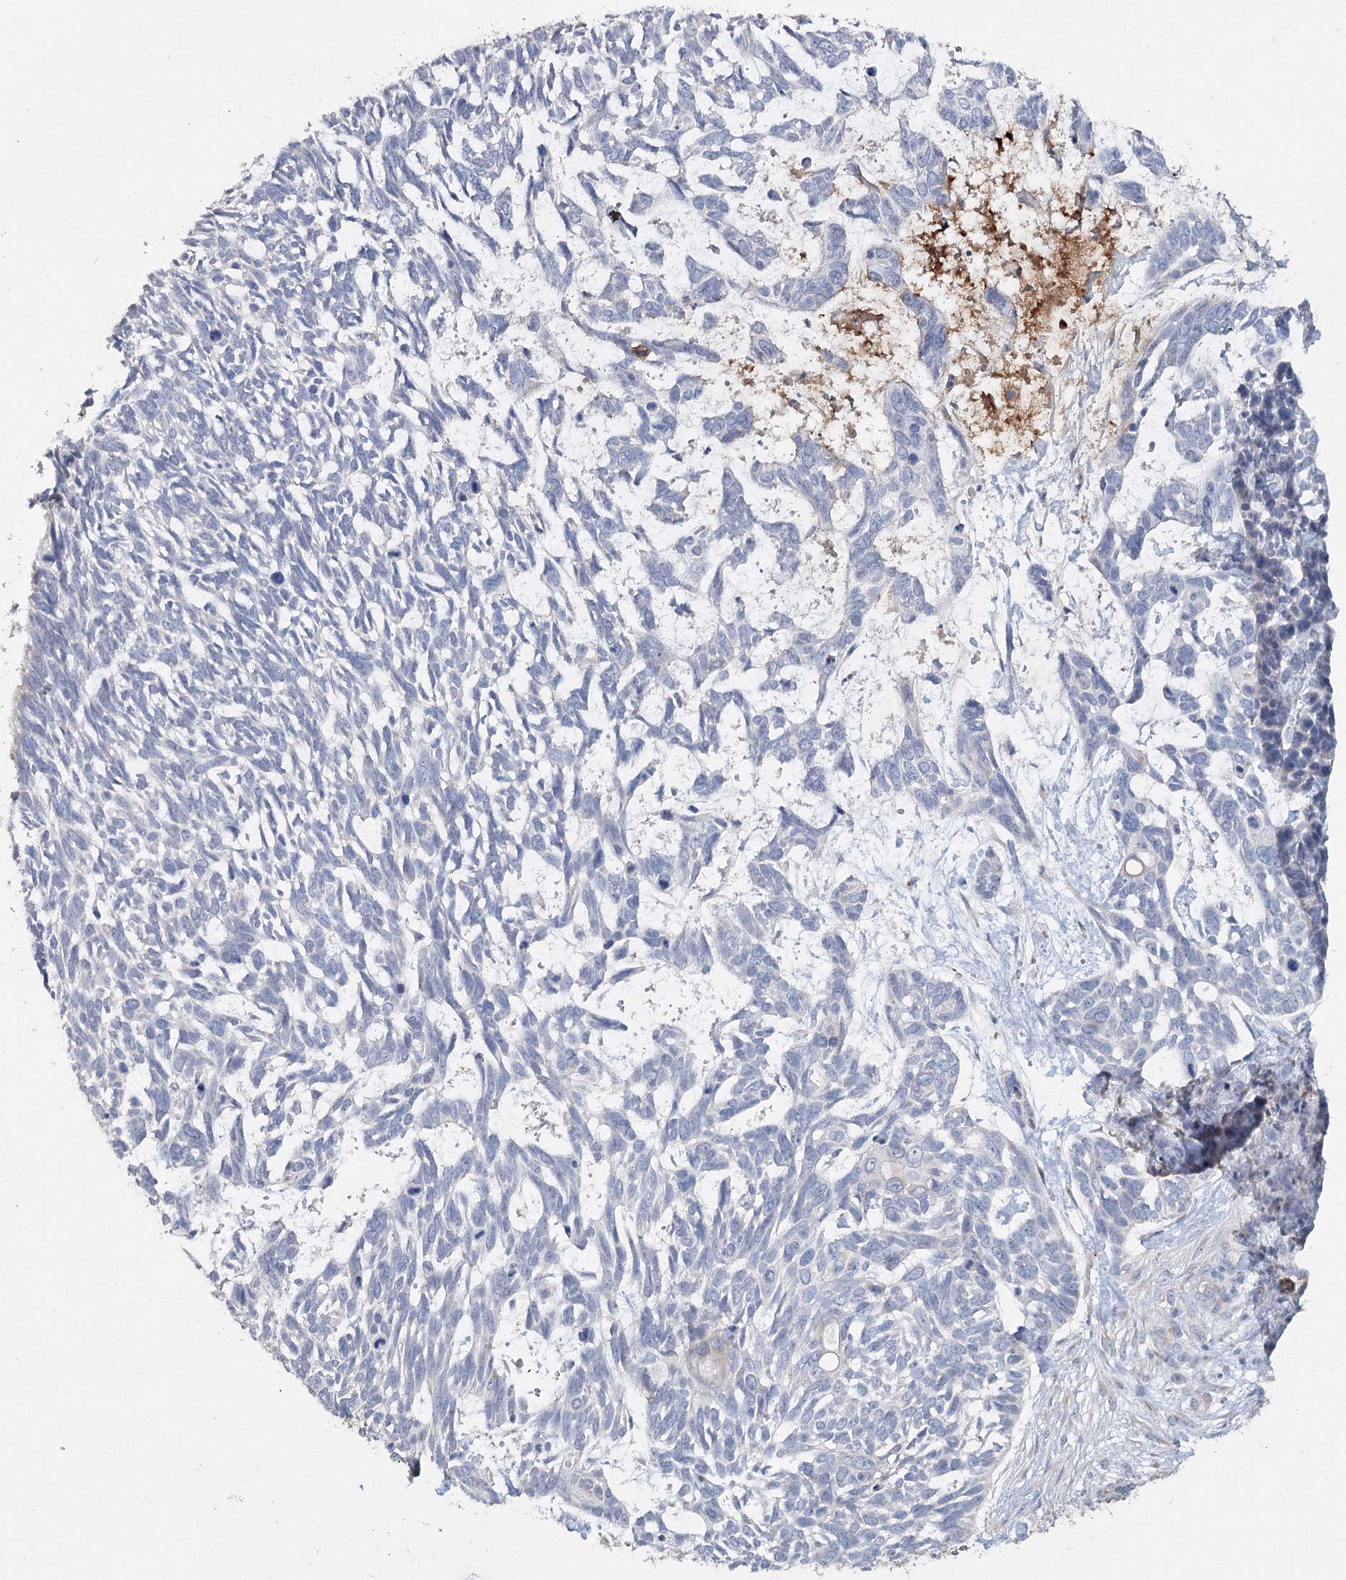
{"staining": {"intensity": "negative", "quantity": "none", "location": "none"}, "tissue": "skin cancer", "cell_type": "Tumor cells", "image_type": "cancer", "snomed": [{"axis": "morphology", "description": "Basal cell carcinoma"}, {"axis": "topography", "description": "Skin"}], "caption": "Immunohistochemical staining of human skin cancer (basal cell carcinoma) exhibits no significant staining in tumor cells.", "gene": "RFX6", "patient": {"sex": "male", "age": 88}}